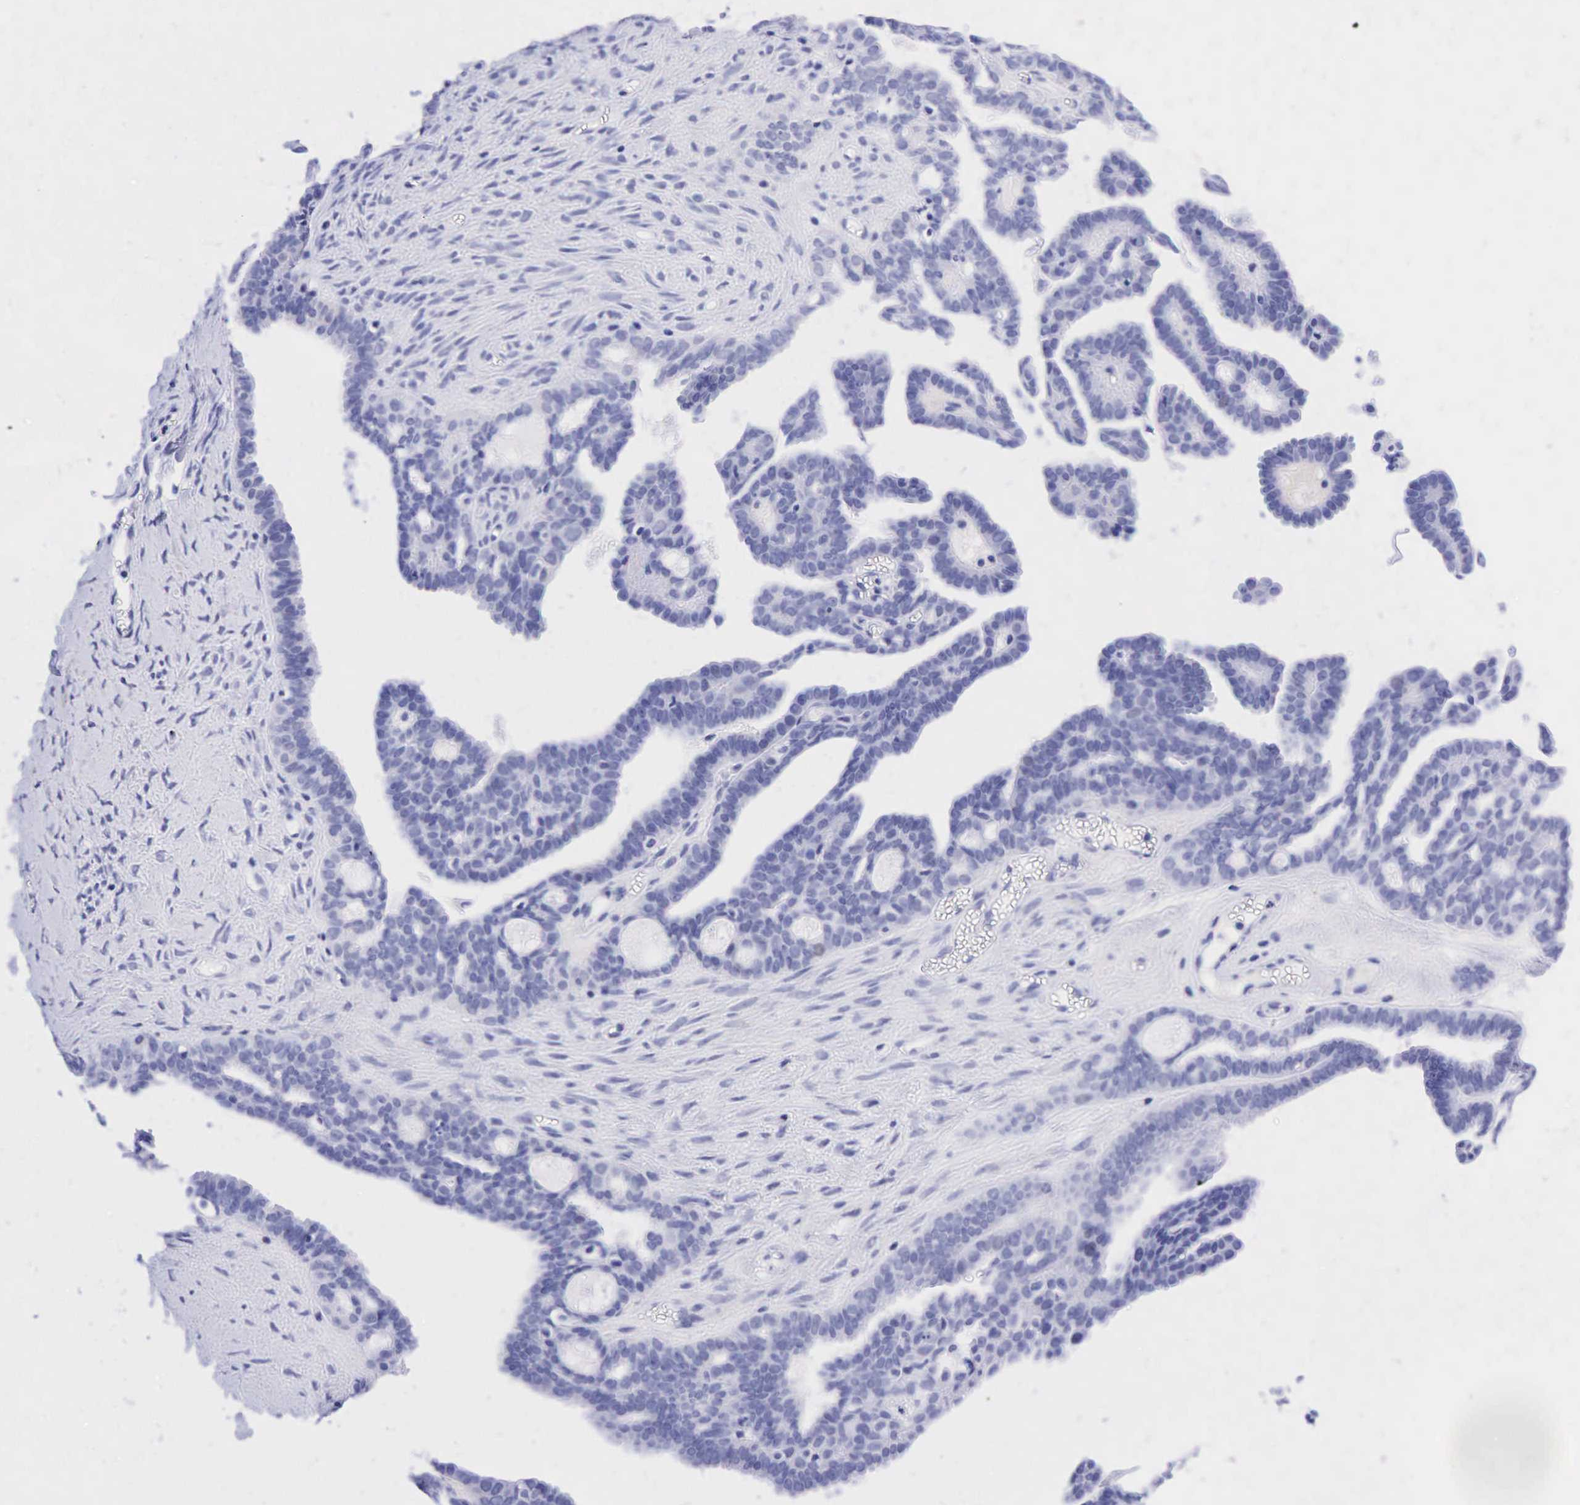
{"staining": {"intensity": "negative", "quantity": "none", "location": "none"}, "tissue": "ovarian cancer", "cell_type": "Tumor cells", "image_type": "cancer", "snomed": [{"axis": "morphology", "description": "Cystadenocarcinoma, serous, NOS"}, {"axis": "topography", "description": "Ovary"}], "caption": "Histopathology image shows no significant protein expression in tumor cells of ovarian cancer. The staining is performed using DAB brown chromogen with nuclei counter-stained in using hematoxylin.", "gene": "NKX2-1", "patient": {"sex": "female", "age": 71}}